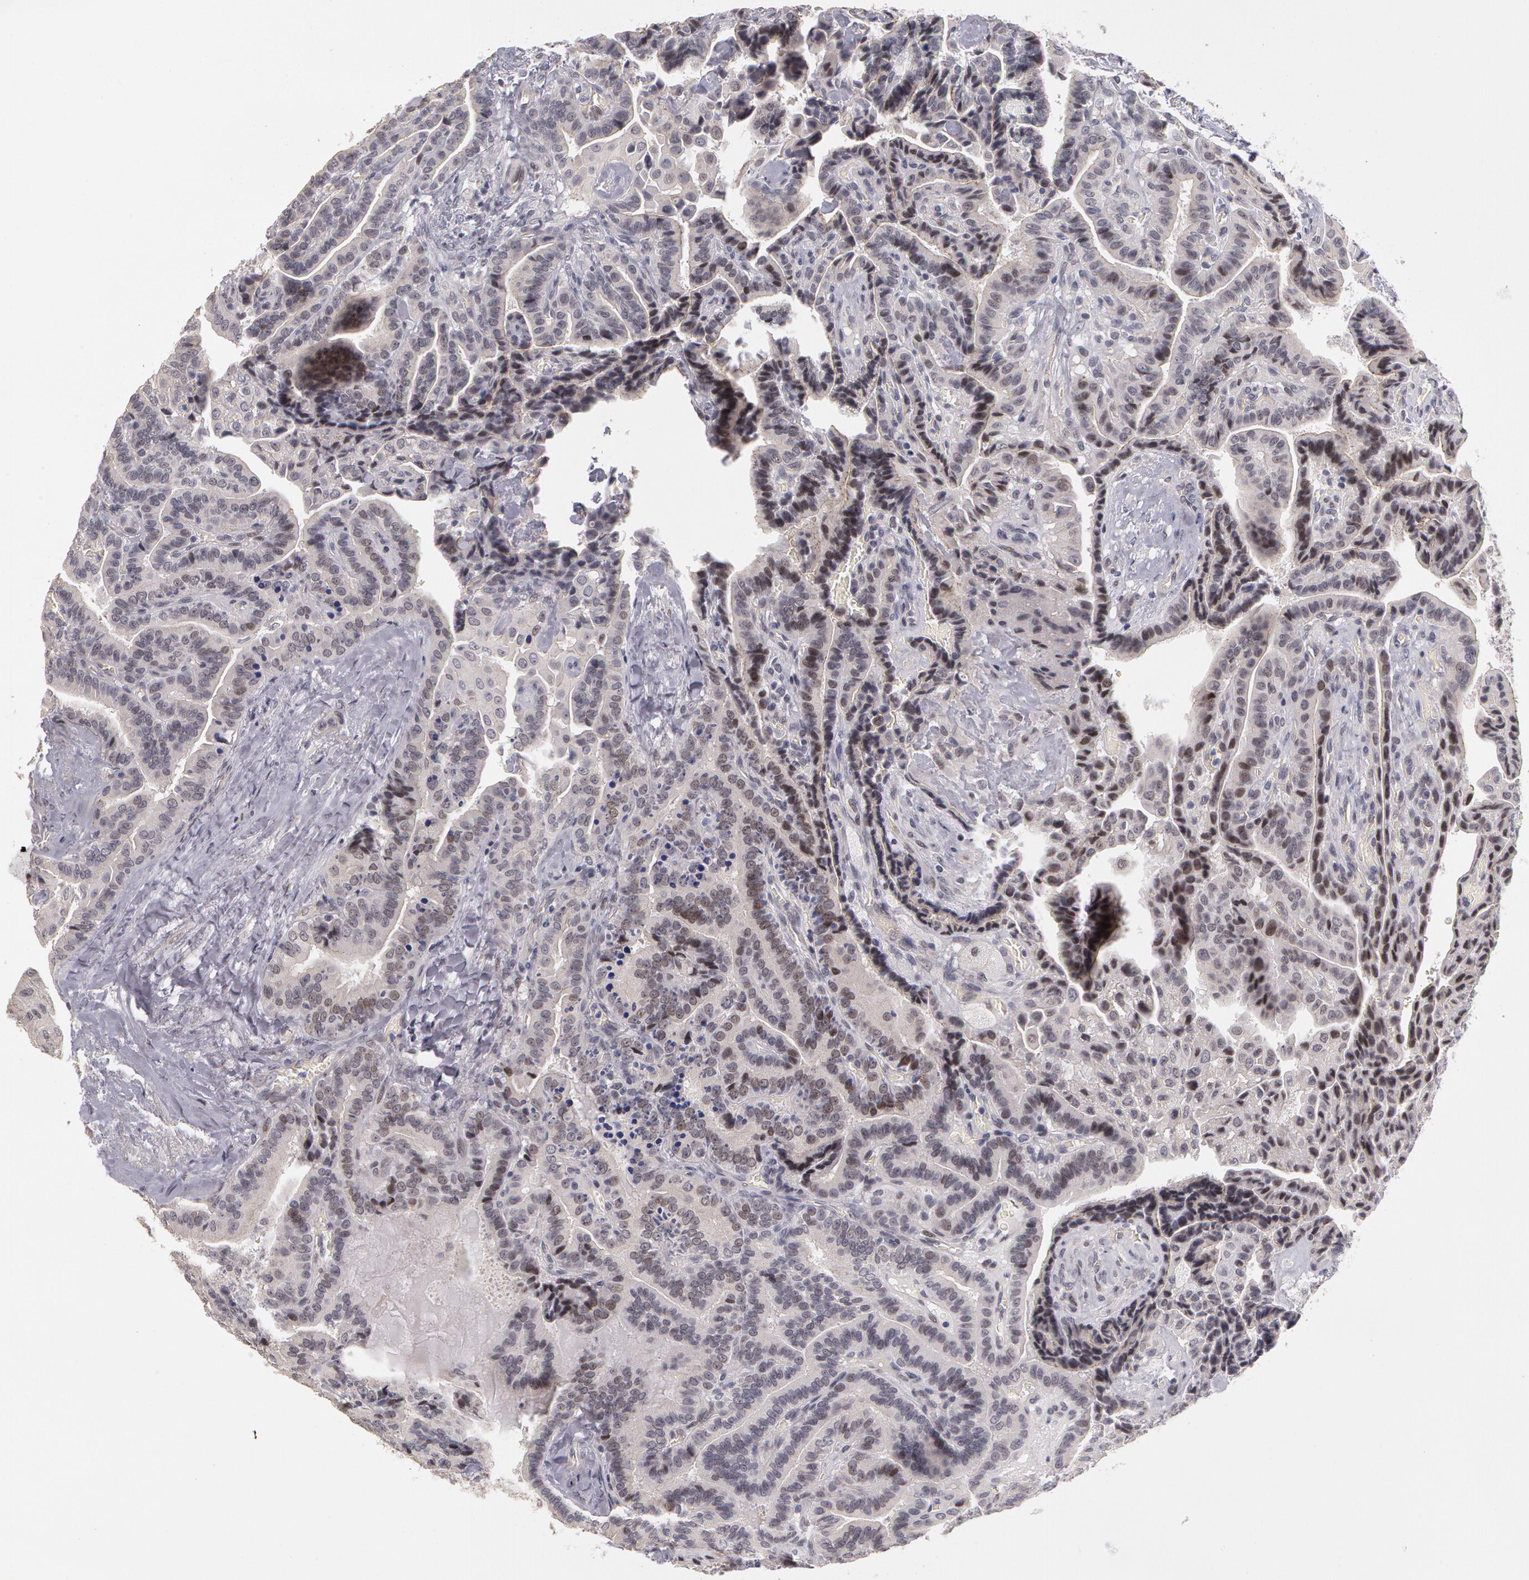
{"staining": {"intensity": "weak", "quantity": "<25%", "location": "nuclear"}, "tissue": "thyroid cancer", "cell_type": "Tumor cells", "image_type": "cancer", "snomed": [{"axis": "morphology", "description": "Papillary adenocarcinoma, NOS"}, {"axis": "topography", "description": "Thyroid gland"}], "caption": "This is a image of immunohistochemistry (IHC) staining of thyroid papillary adenocarcinoma, which shows no positivity in tumor cells. The staining is performed using DAB (3,3'-diaminobenzidine) brown chromogen with nuclei counter-stained in using hematoxylin.", "gene": "PRICKLE1", "patient": {"sex": "male", "age": 87}}